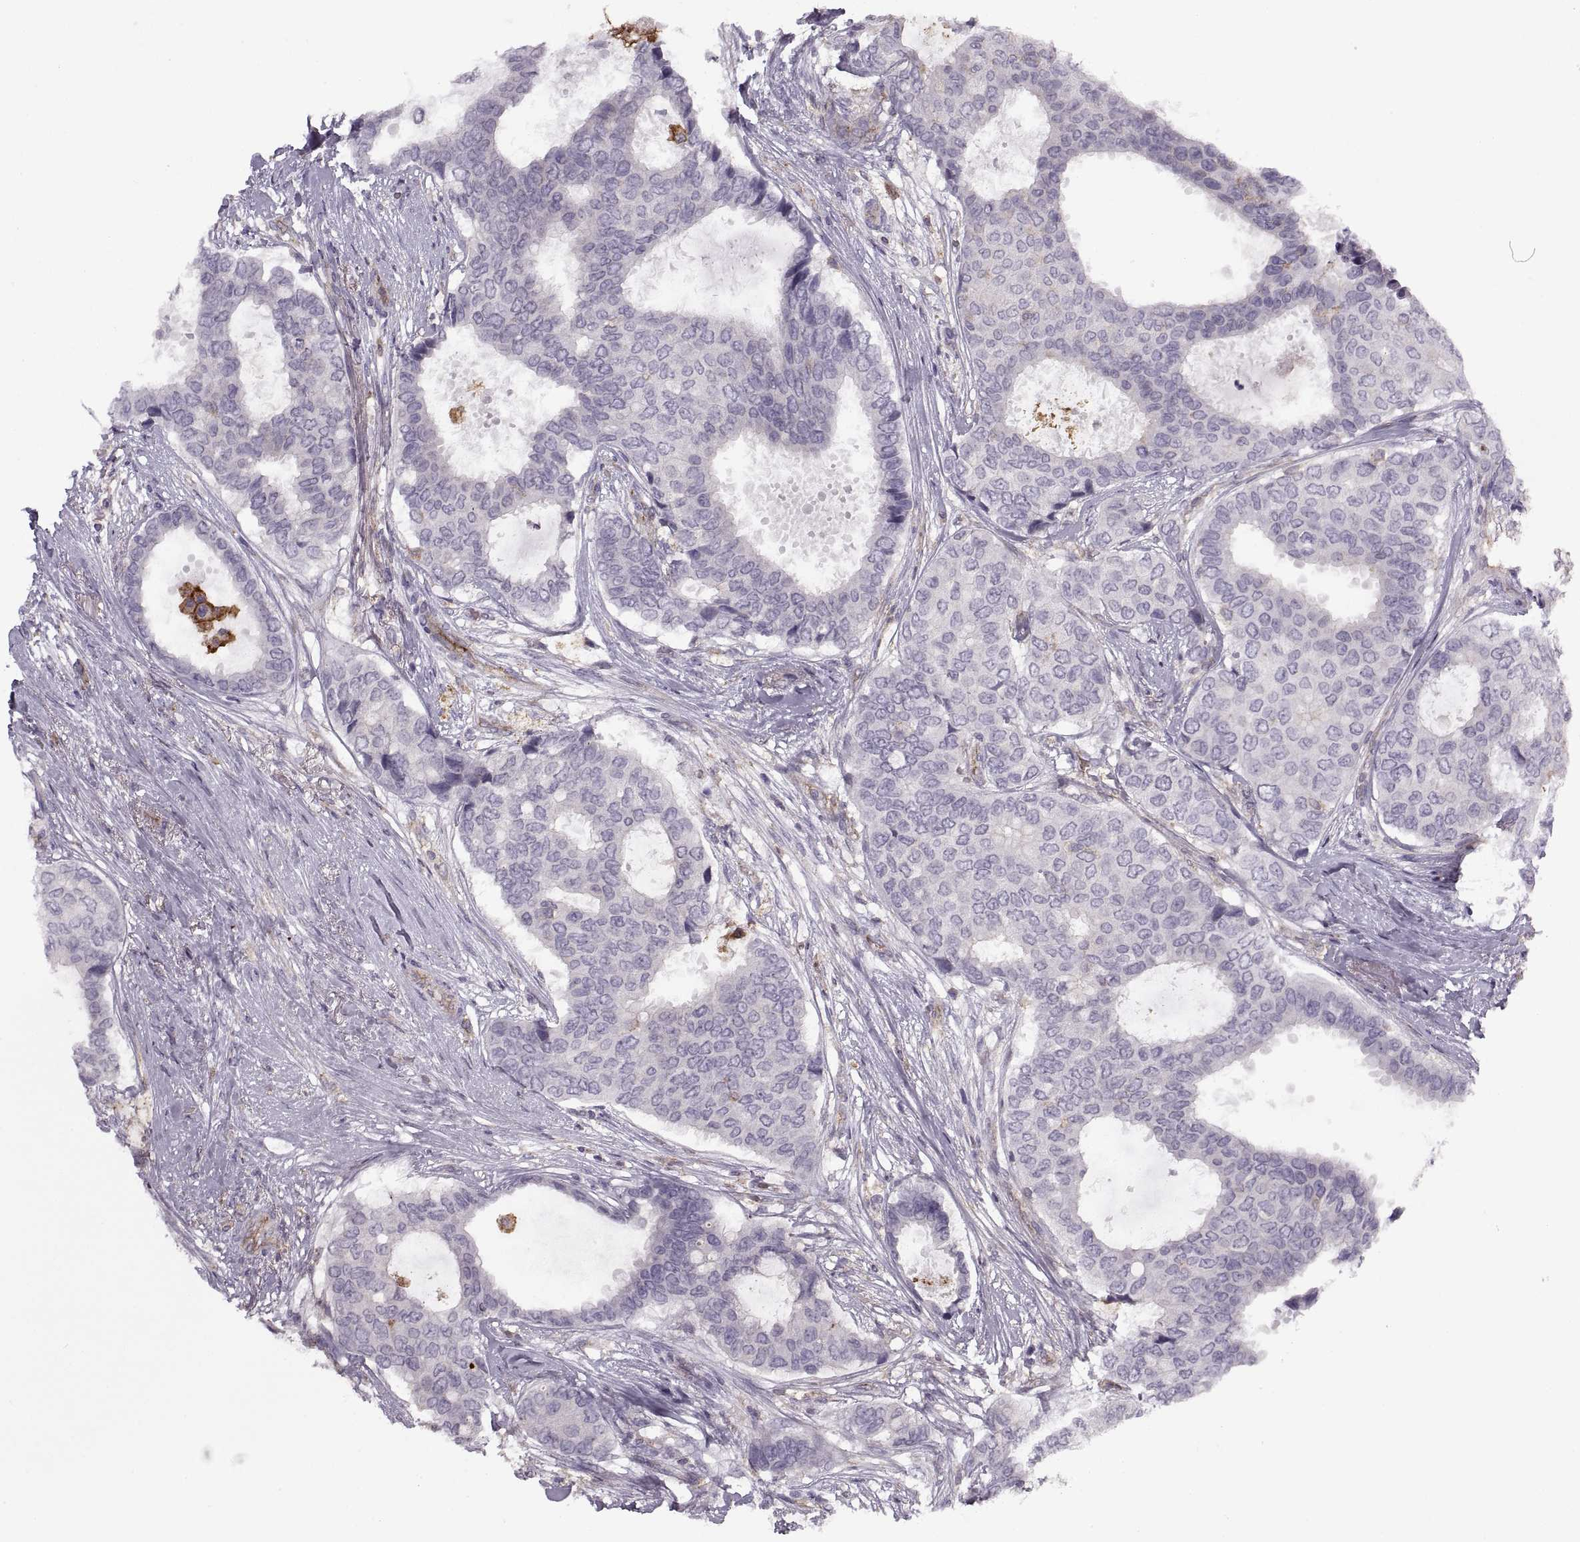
{"staining": {"intensity": "negative", "quantity": "none", "location": "none"}, "tissue": "breast cancer", "cell_type": "Tumor cells", "image_type": "cancer", "snomed": [{"axis": "morphology", "description": "Duct carcinoma"}, {"axis": "topography", "description": "Breast"}], "caption": "A high-resolution image shows immunohistochemistry staining of breast cancer, which shows no significant expression in tumor cells.", "gene": "RALB", "patient": {"sex": "female", "age": 75}}